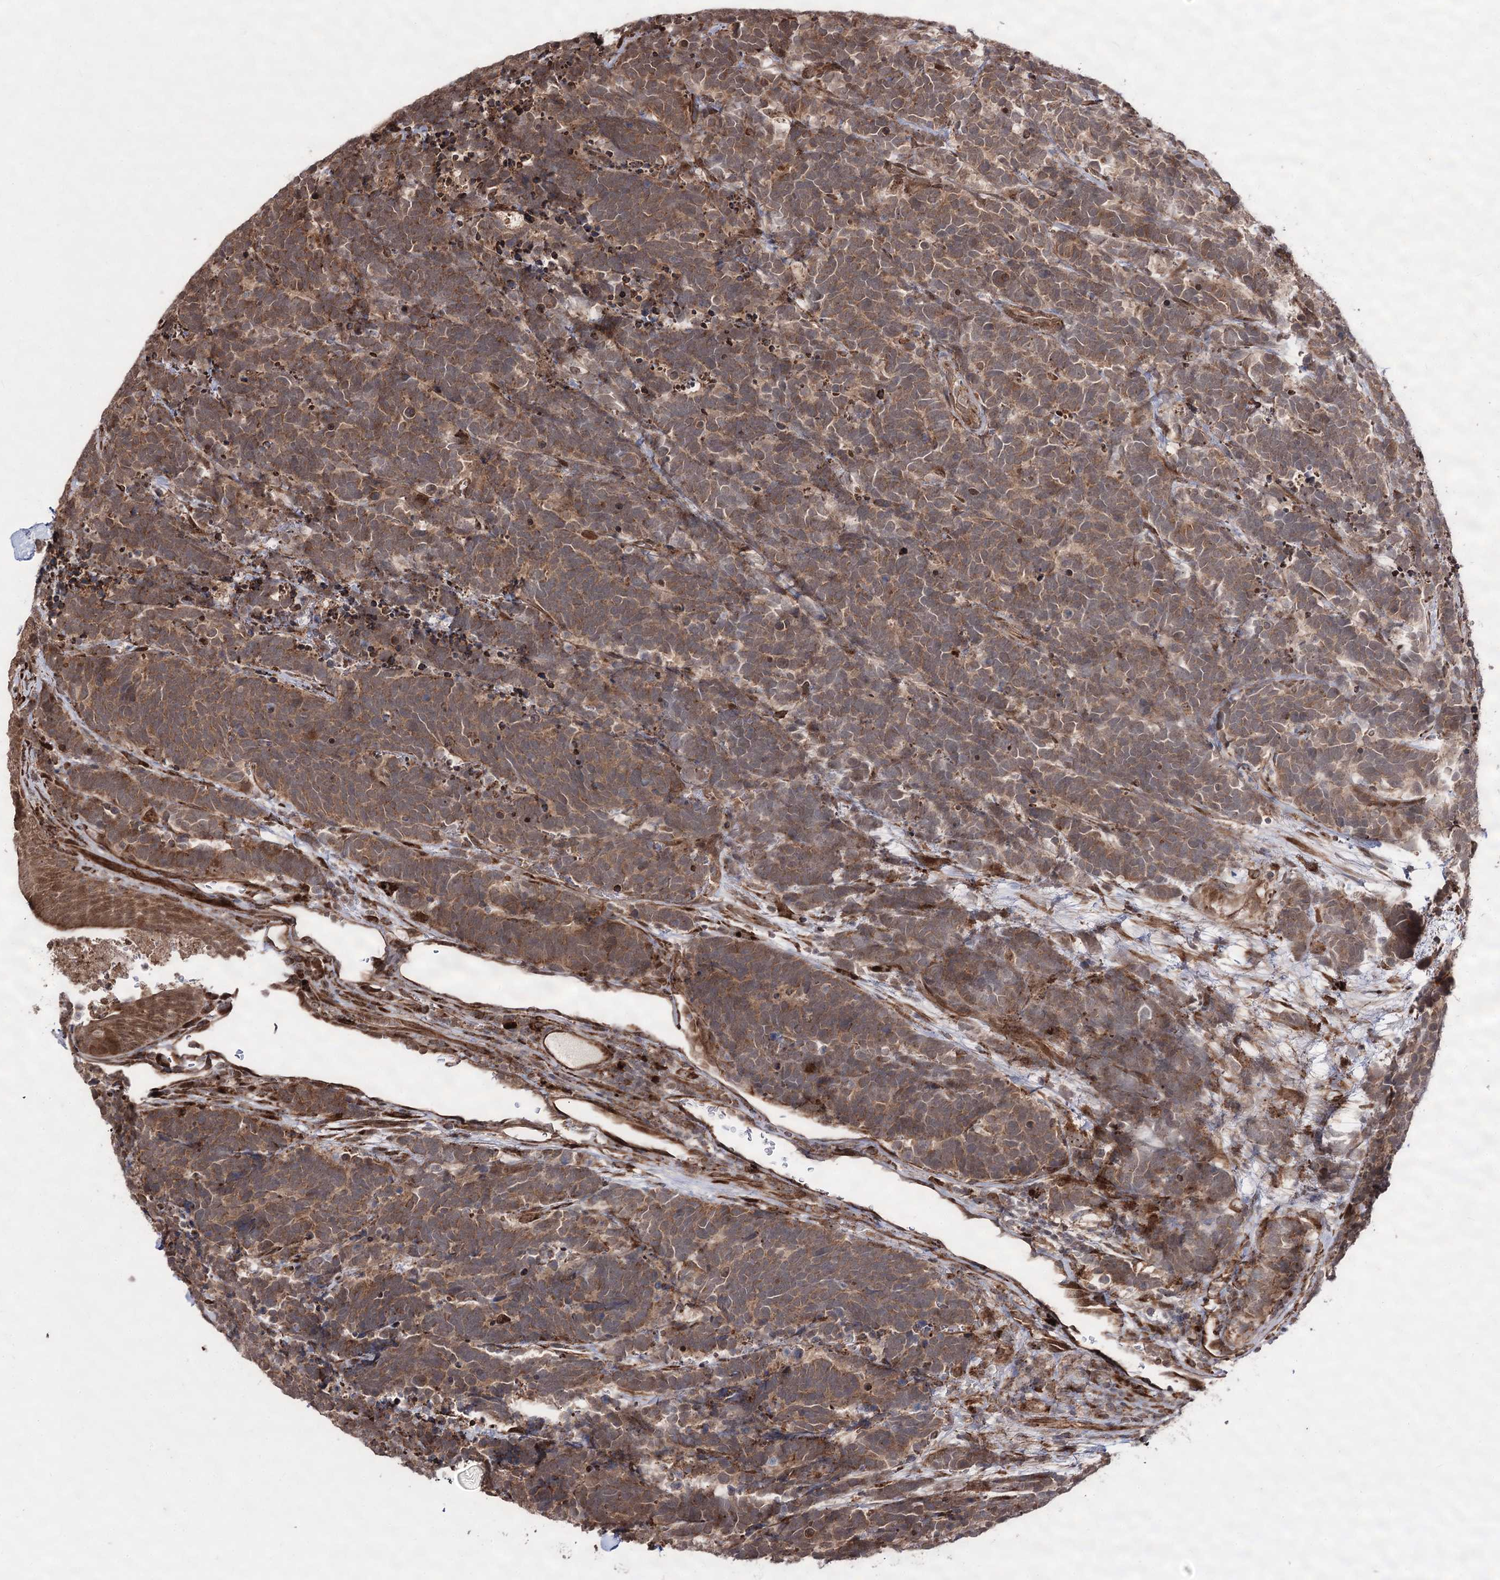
{"staining": {"intensity": "moderate", "quantity": ">75%", "location": "cytoplasmic/membranous"}, "tissue": "carcinoid", "cell_type": "Tumor cells", "image_type": "cancer", "snomed": [{"axis": "morphology", "description": "Carcinoma, NOS"}, {"axis": "morphology", "description": "Carcinoid, malignant, NOS"}, {"axis": "topography", "description": "Urinary bladder"}], "caption": "Approximately >75% of tumor cells in malignant carcinoid exhibit moderate cytoplasmic/membranous protein positivity as visualized by brown immunohistochemical staining.", "gene": "FANCL", "patient": {"sex": "male", "age": 57}}